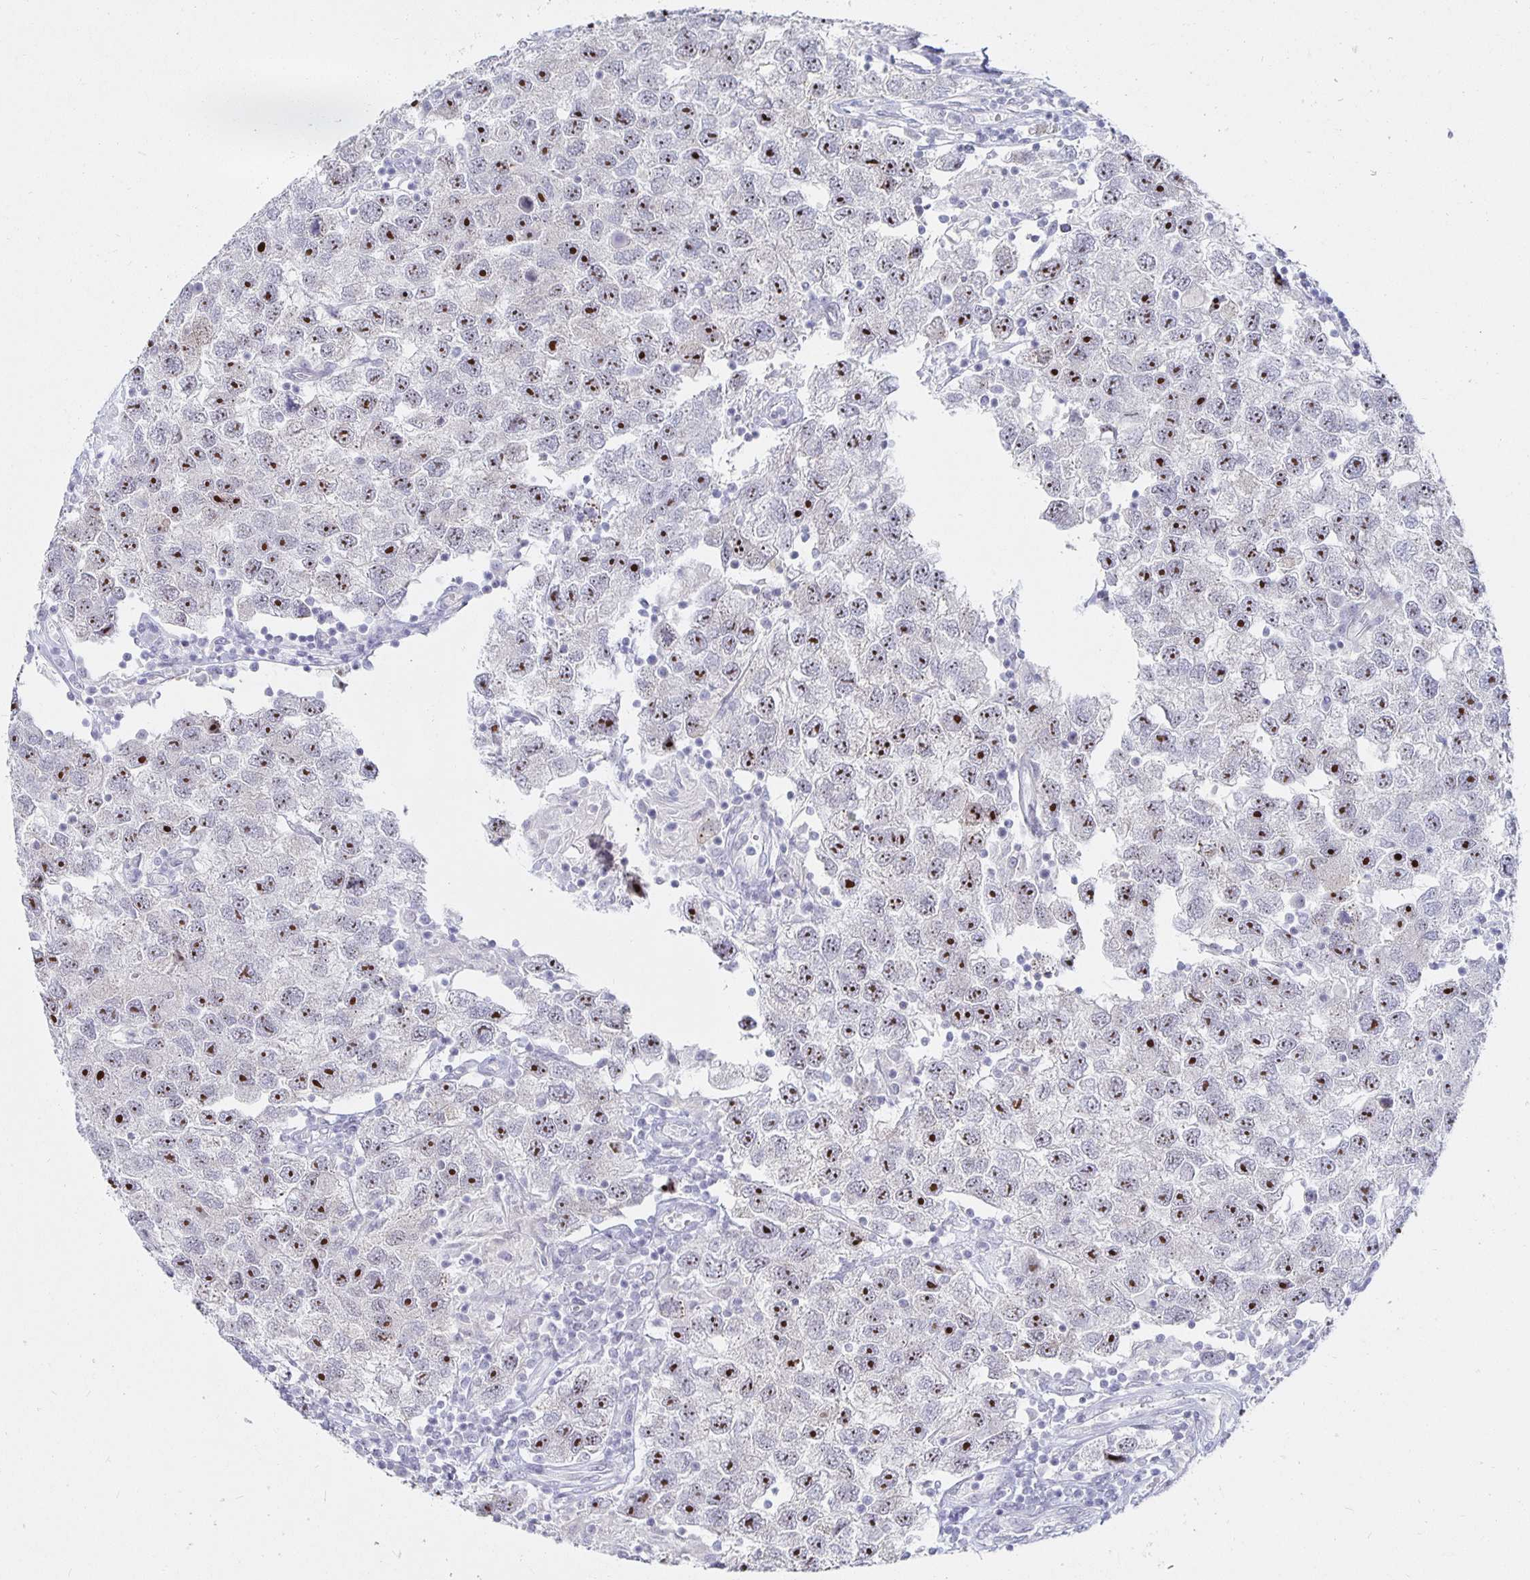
{"staining": {"intensity": "strong", "quantity": "25%-75%", "location": "nuclear"}, "tissue": "testis cancer", "cell_type": "Tumor cells", "image_type": "cancer", "snomed": [{"axis": "morphology", "description": "Seminoma, NOS"}, {"axis": "topography", "description": "Testis"}], "caption": "An image of testis cancer stained for a protein demonstrates strong nuclear brown staining in tumor cells. The protein of interest is shown in brown color, while the nuclei are stained blue.", "gene": "S100G", "patient": {"sex": "male", "age": 26}}